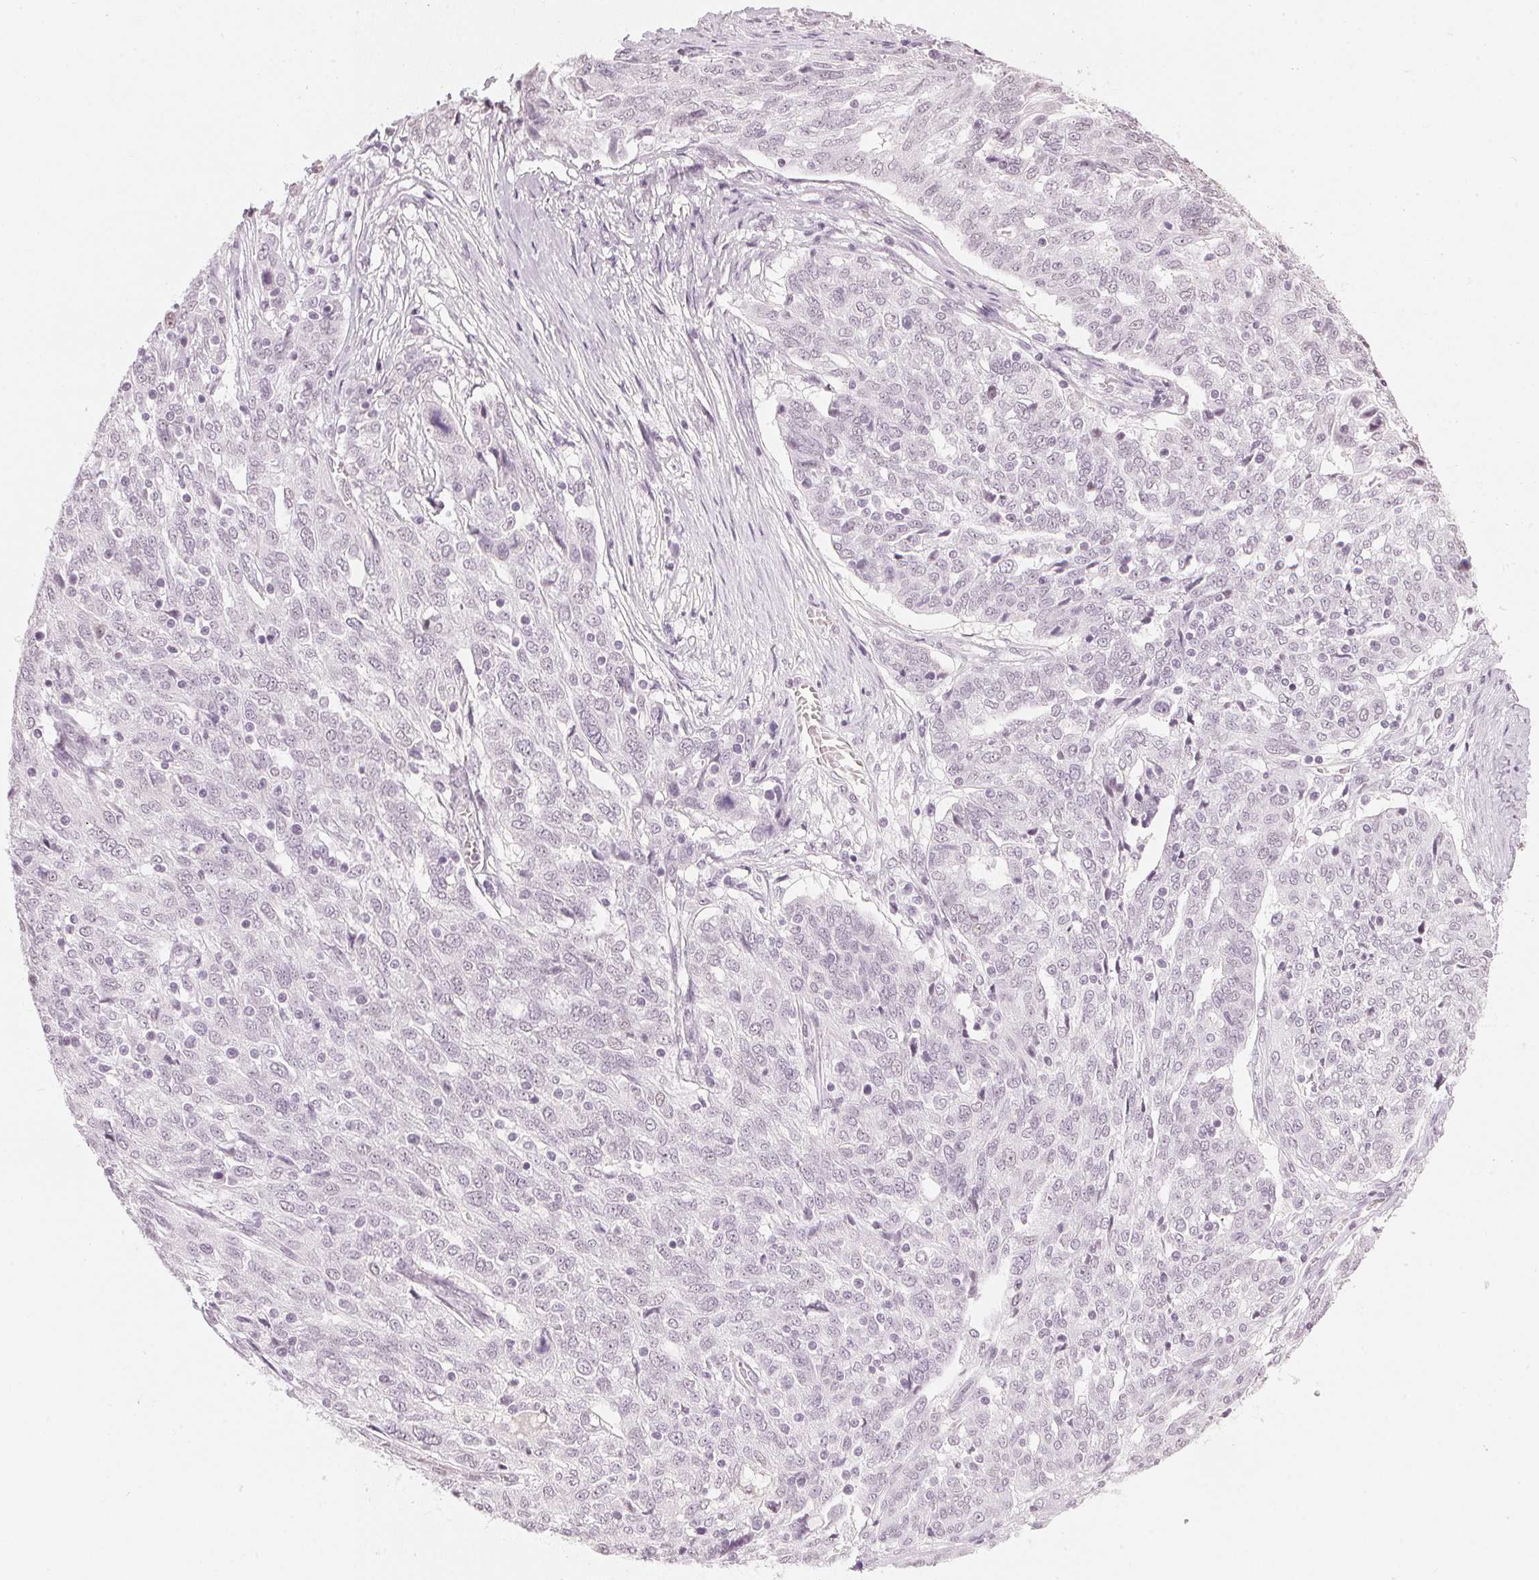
{"staining": {"intensity": "negative", "quantity": "none", "location": "none"}, "tissue": "ovarian cancer", "cell_type": "Tumor cells", "image_type": "cancer", "snomed": [{"axis": "morphology", "description": "Cystadenocarcinoma, serous, NOS"}, {"axis": "topography", "description": "Ovary"}], "caption": "Tumor cells show no significant protein expression in ovarian serous cystadenocarcinoma.", "gene": "DNAJC6", "patient": {"sex": "female", "age": 67}}